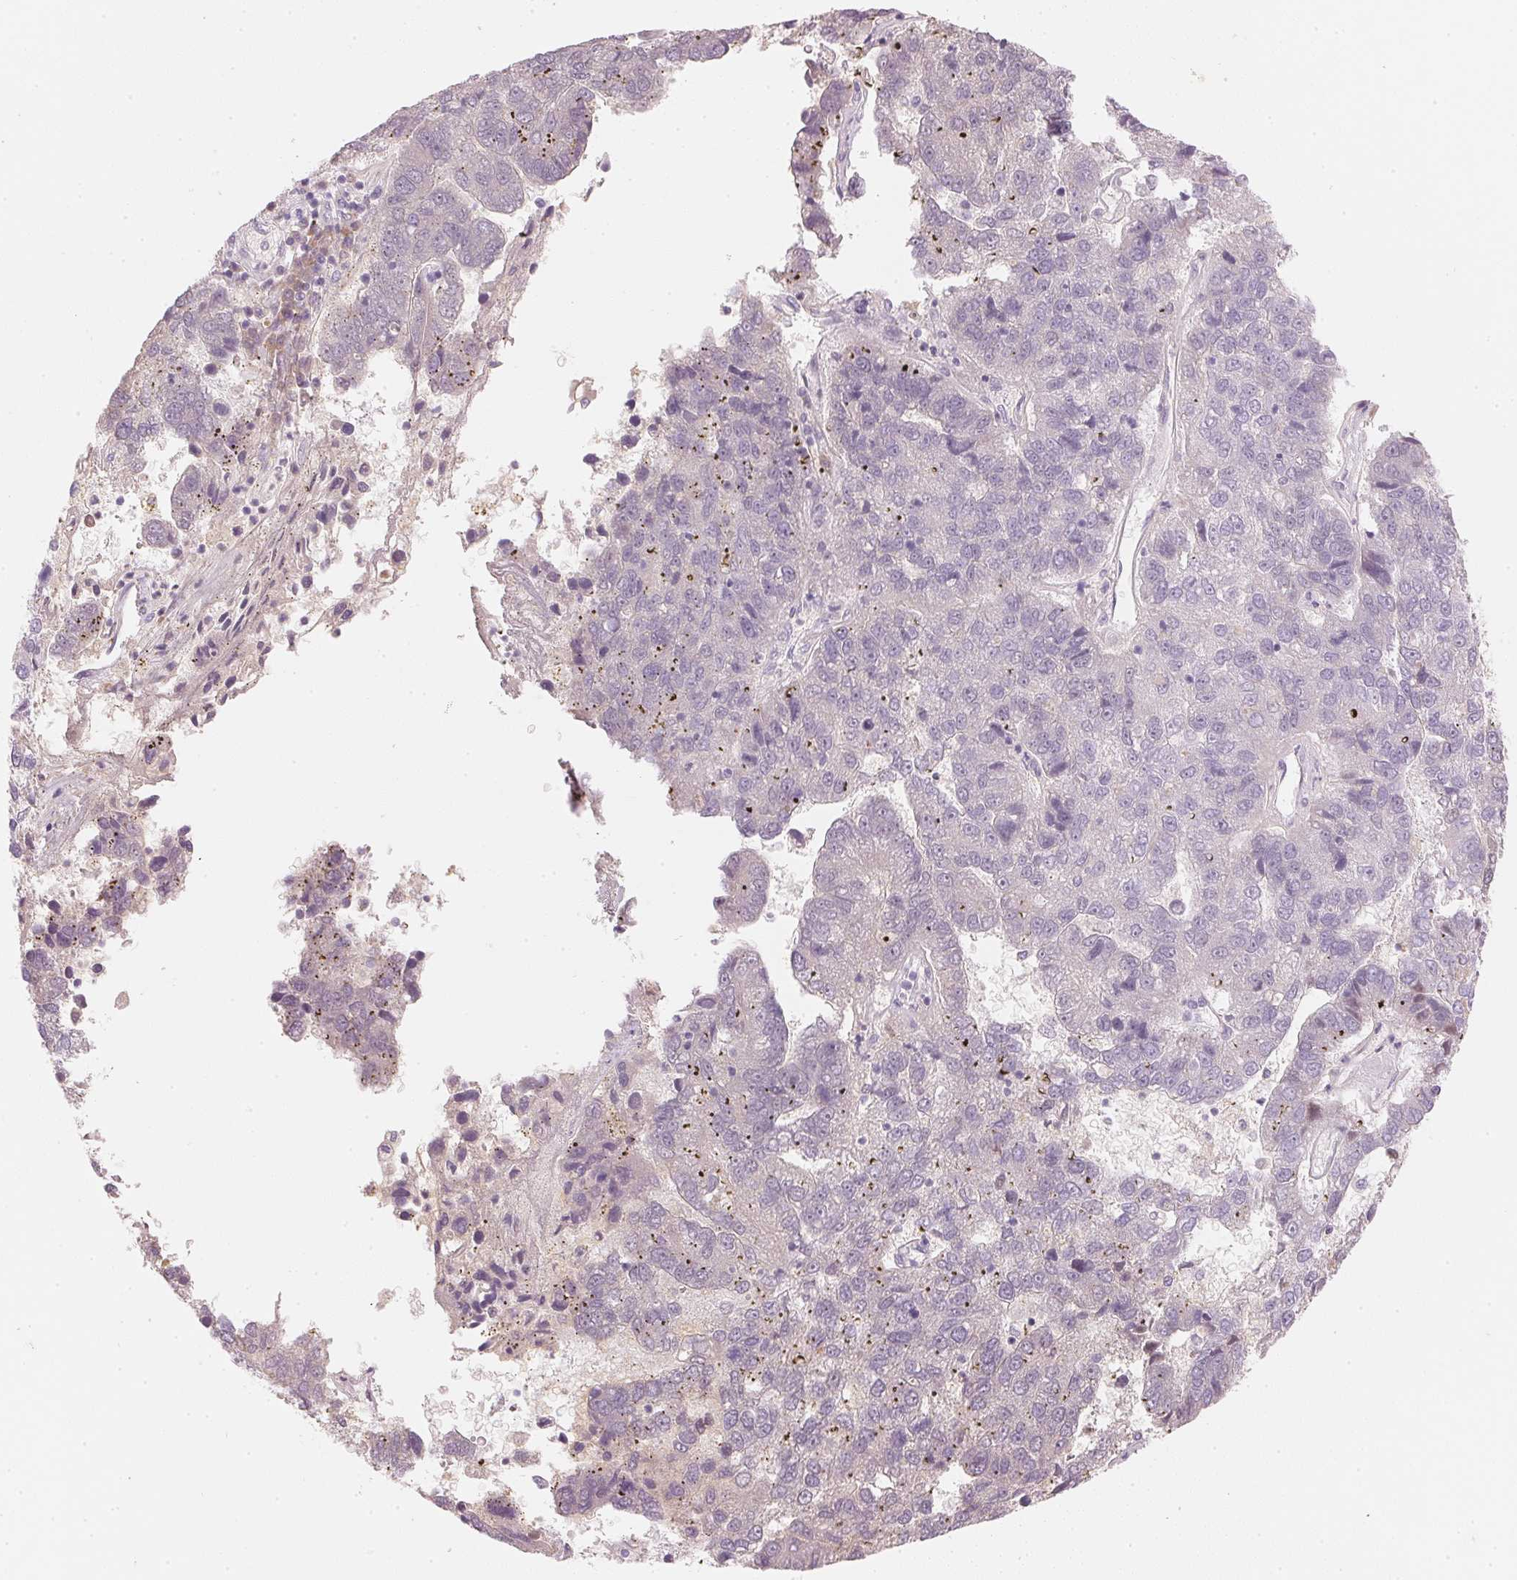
{"staining": {"intensity": "negative", "quantity": "none", "location": "none"}, "tissue": "pancreatic cancer", "cell_type": "Tumor cells", "image_type": "cancer", "snomed": [{"axis": "morphology", "description": "Adenocarcinoma, NOS"}, {"axis": "topography", "description": "Pancreas"}], "caption": "Immunohistochemical staining of human adenocarcinoma (pancreatic) reveals no significant positivity in tumor cells.", "gene": "RMDN2", "patient": {"sex": "female", "age": 61}}